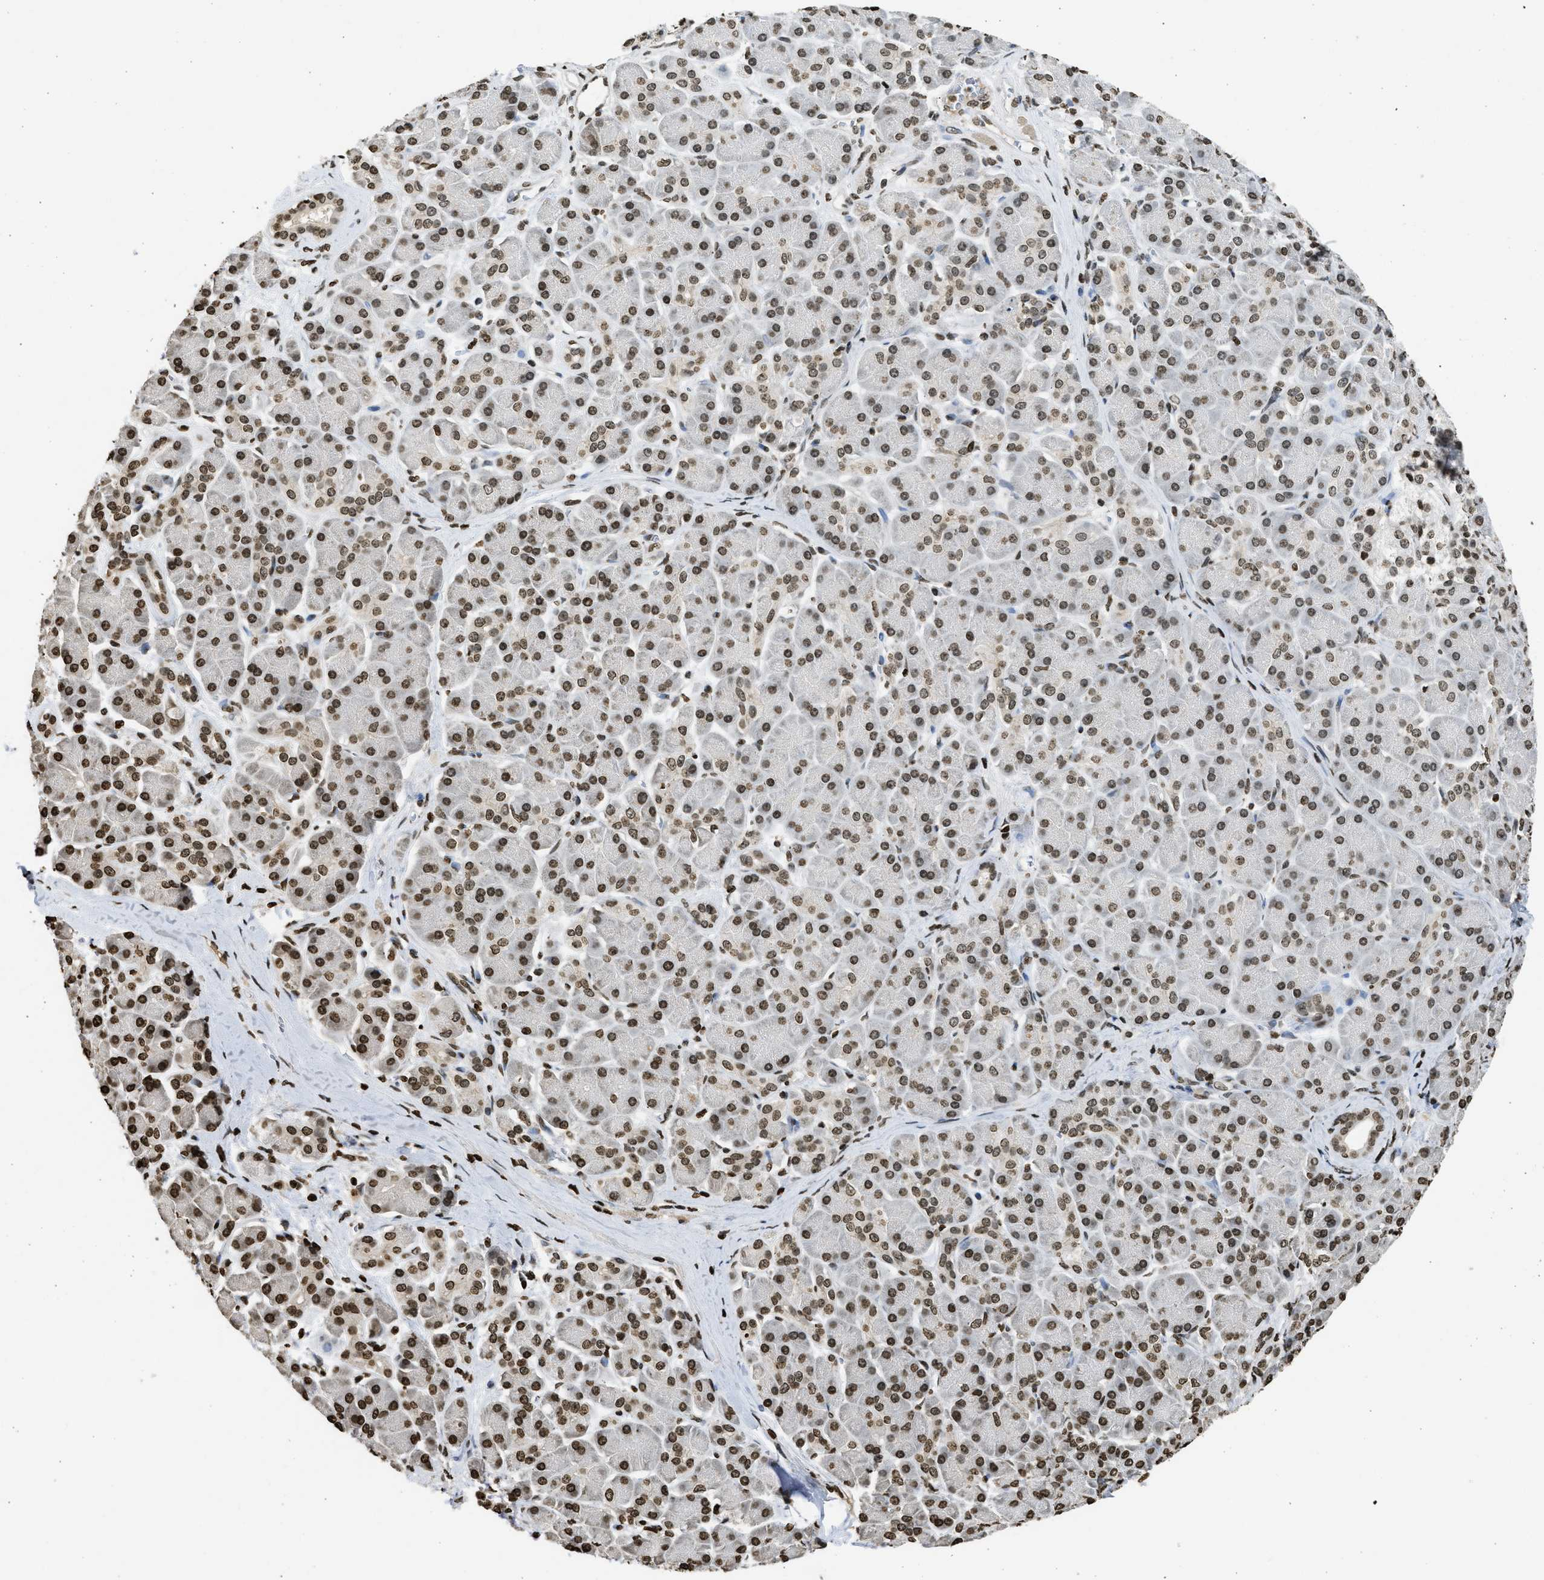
{"staining": {"intensity": "moderate", "quantity": ">75%", "location": "nuclear"}, "tissue": "pancreatic cancer", "cell_type": "Tumor cells", "image_type": "cancer", "snomed": [{"axis": "morphology", "description": "Adenocarcinoma, NOS"}, {"axis": "topography", "description": "Pancreas"}], "caption": "A medium amount of moderate nuclear positivity is appreciated in about >75% of tumor cells in pancreatic cancer tissue. (IHC, brightfield microscopy, high magnification).", "gene": "RRAGC", "patient": {"sex": "male", "age": 55}}